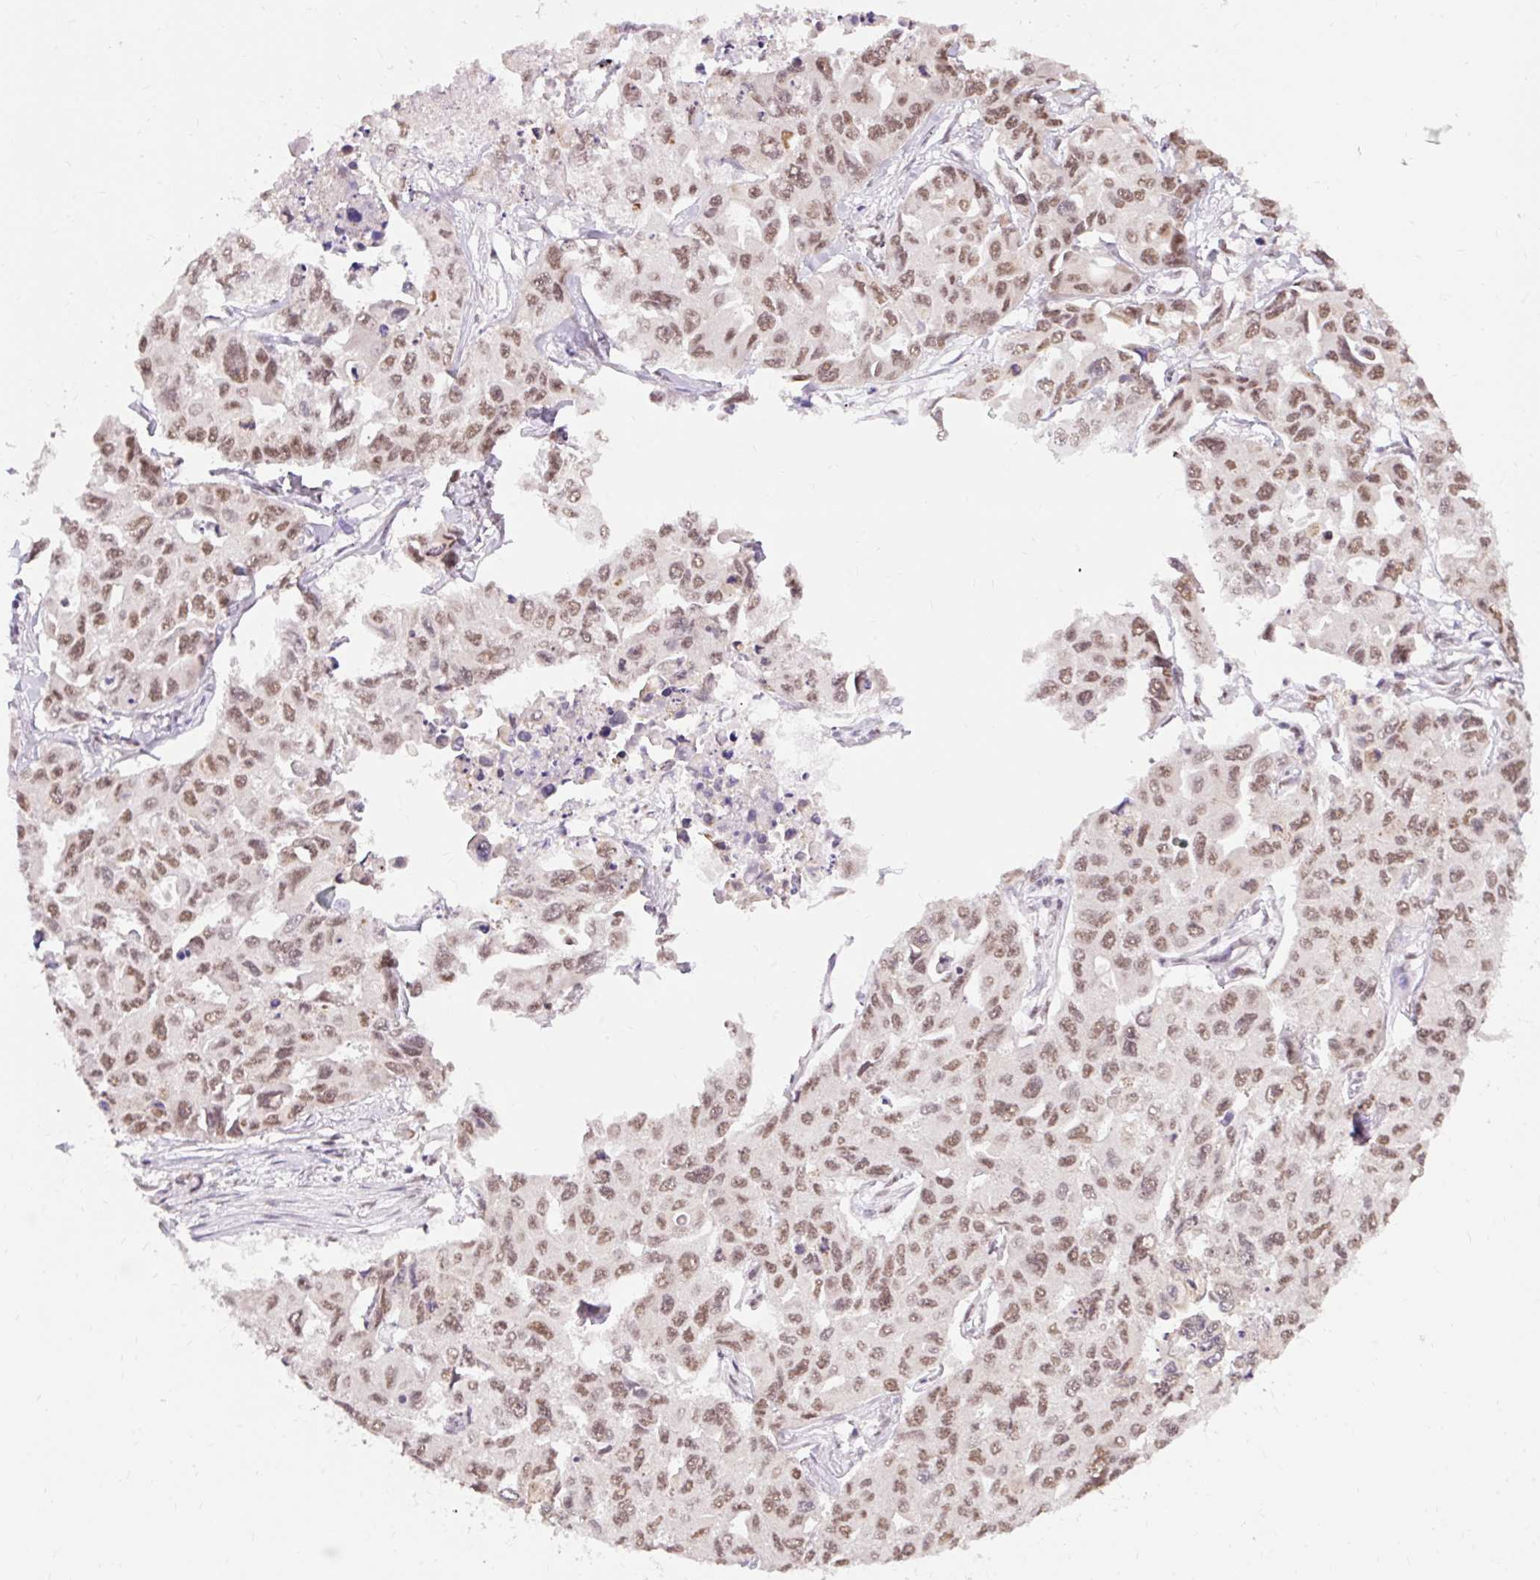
{"staining": {"intensity": "moderate", "quantity": ">75%", "location": "nuclear"}, "tissue": "lung cancer", "cell_type": "Tumor cells", "image_type": "cancer", "snomed": [{"axis": "morphology", "description": "Adenocarcinoma, NOS"}, {"axis": "topography", "description": "Lung"}], "caption": "High-magnification brightfield microscopy of adenocarcinoma (lung) stained with DAB (brown) and counterstained with hematoxylin (blue). tumor cells exhibit moderate nuclear expression is seen in approximately>75% of cells.", "gene": "NPIPB12", "patient": {"sex": "male", "age": 64}}